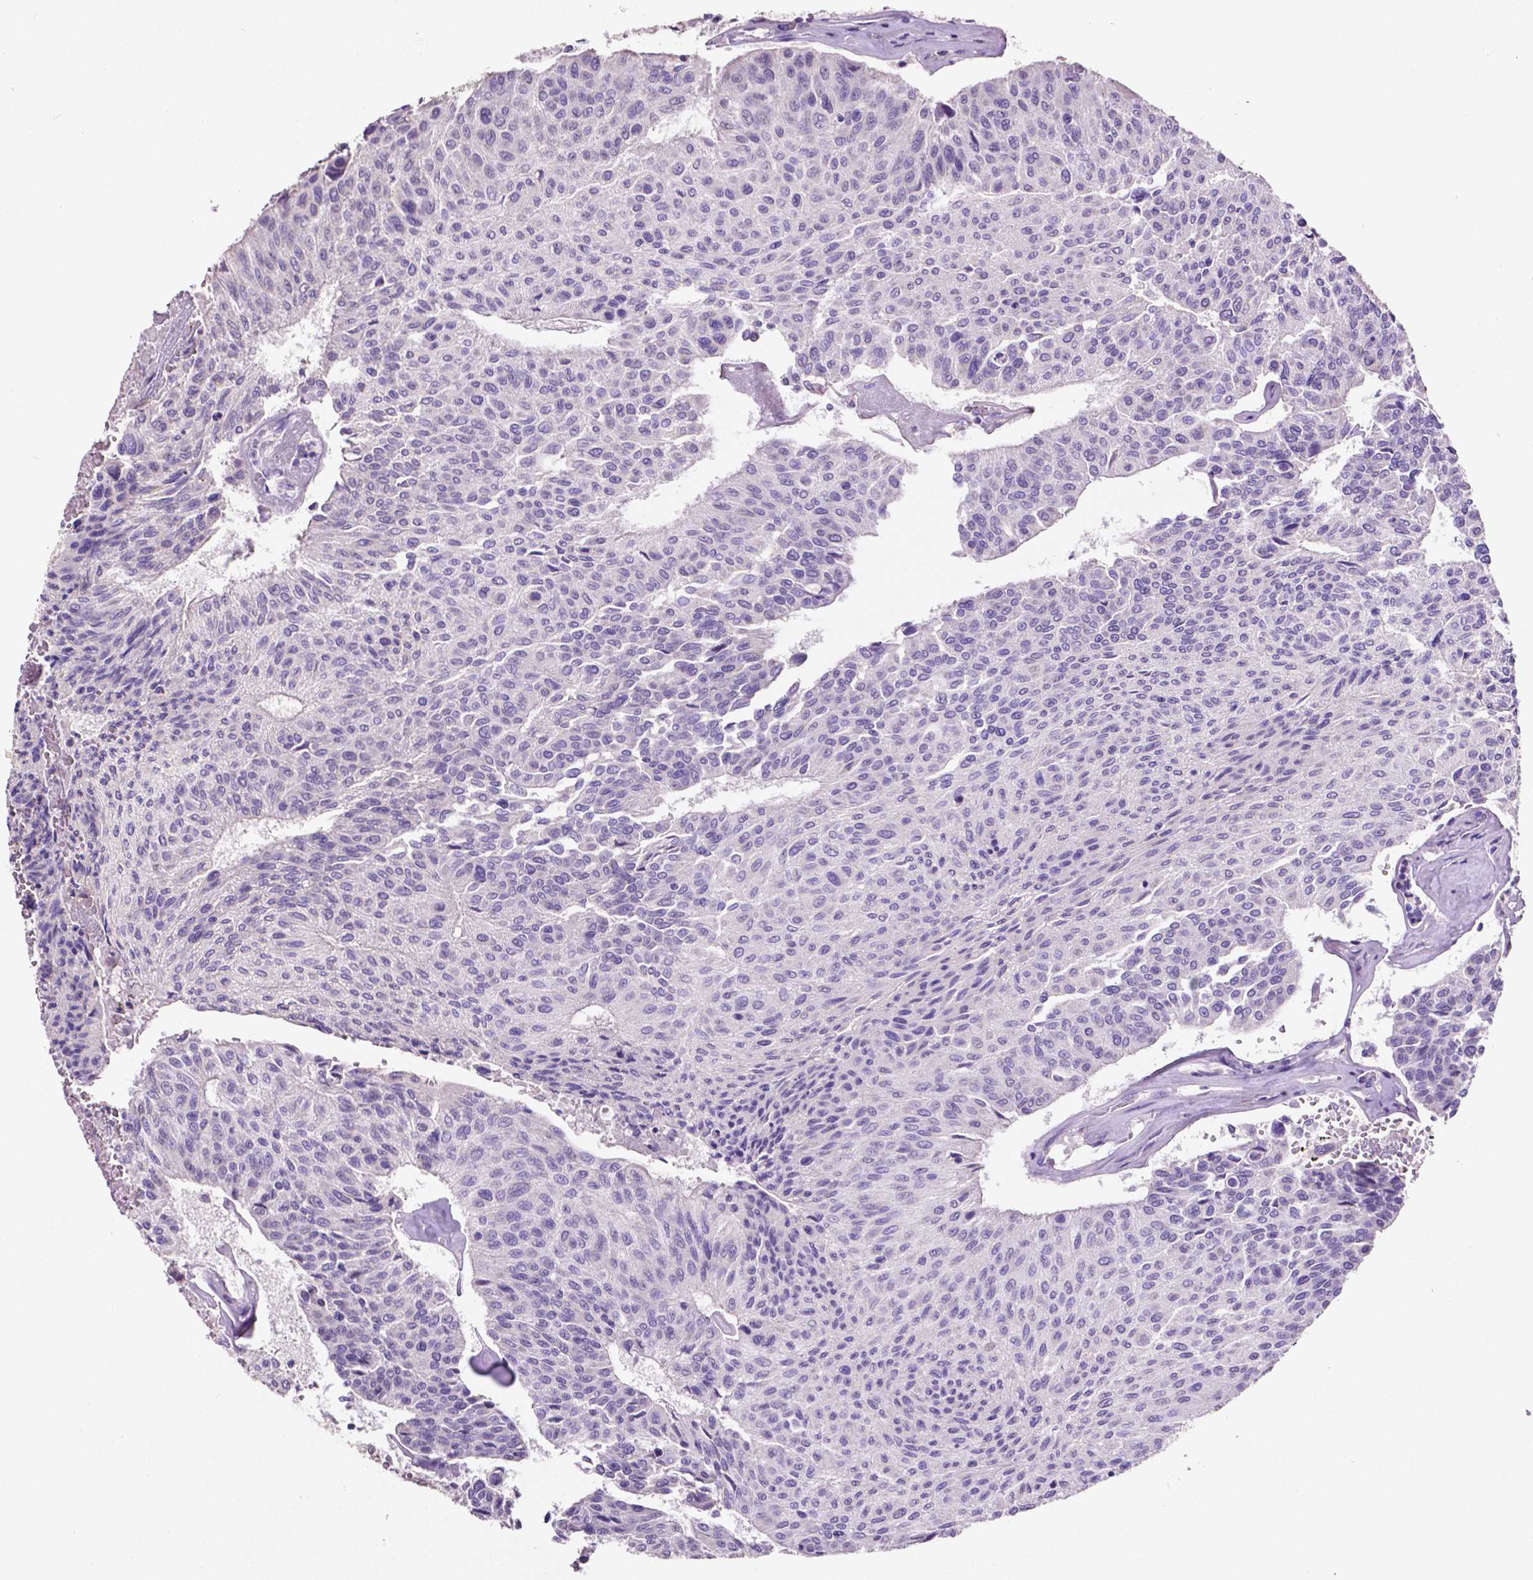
{"staining": {"intensity": "negative", "quantity": "none", "location": "none"}, "tissue": "urothelial cancer", "cell_type": "Tumor cells", "image_type": "cancer", "snomed": [{"axis": "morphology", "description": "Urothelial carcinoma, High grade"}, {"axis": "topography", "description": "Urinary bladder"}], "caption": "Immunohistochemistry (IHC) micrograph of neoplastic tissue: human urothelial cancer stained with DAB (3,3'-diaminobenzidine) displays no significant protein staining in tumor cells.", "gene": "PRPS2", "patient": {"sex": "male", "age": 66}}